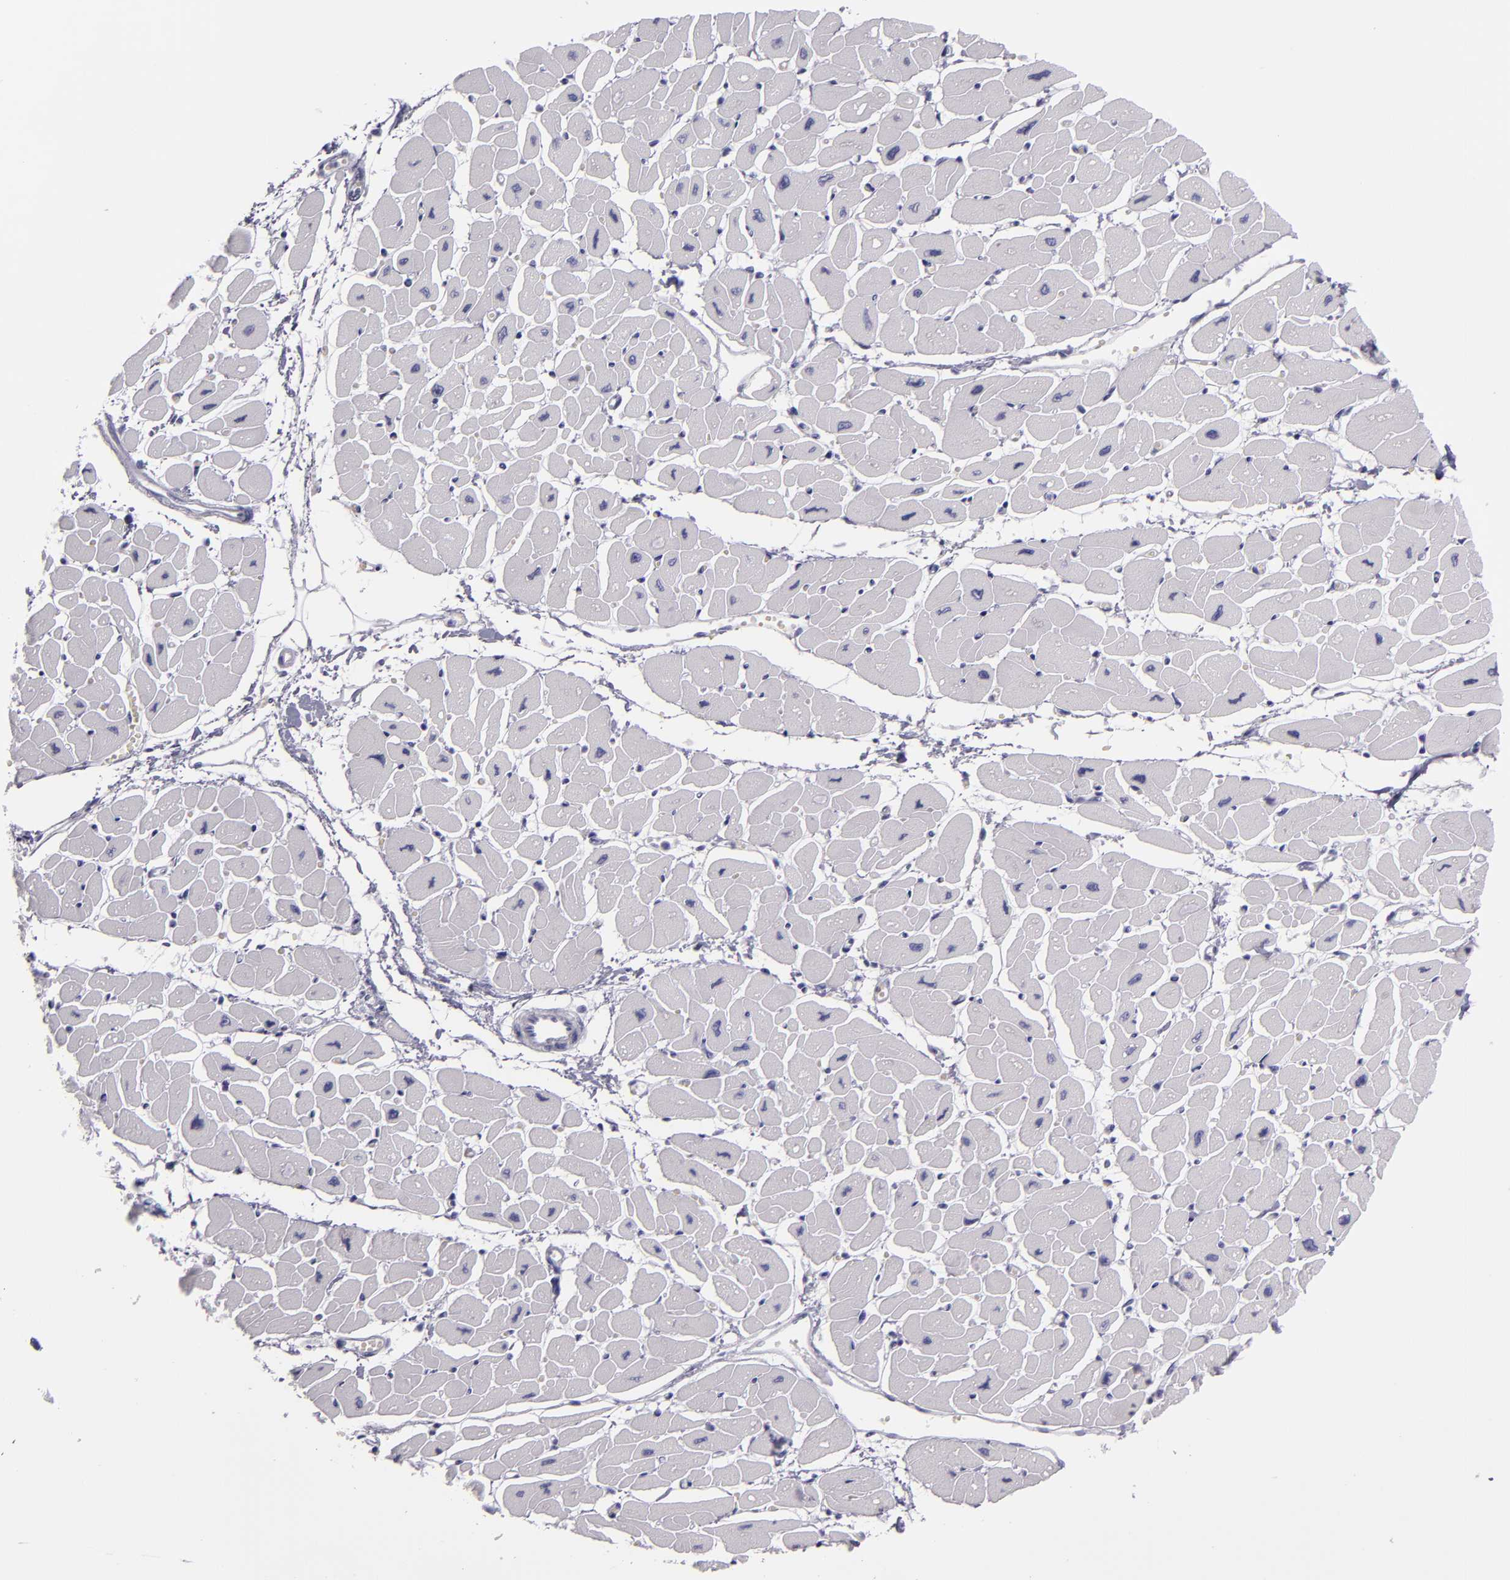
{"staining": {"intensity": "negative", "quantity": "none", "location": "none"}, "tissue": "heart muscle", "cell_type": "Cardiomyocytes", "image_type": "normal", "snomed": [{"axis": "morphology", "description": "Normal tissue, NOS"}, {"axis": "topography", "description": "Heart"}], "caption": "An image of human heart muscle is negative for staining in cardiomyocytes. The staining was performed using DAB (3,3'-diaminobenzidine) to visualize the protein expression in brown, while the nuclei were stained in blue with hematoxylin (Magnification: 20x).", "gene": "CR2", "patient": {"sex": "female", "age": 54}}